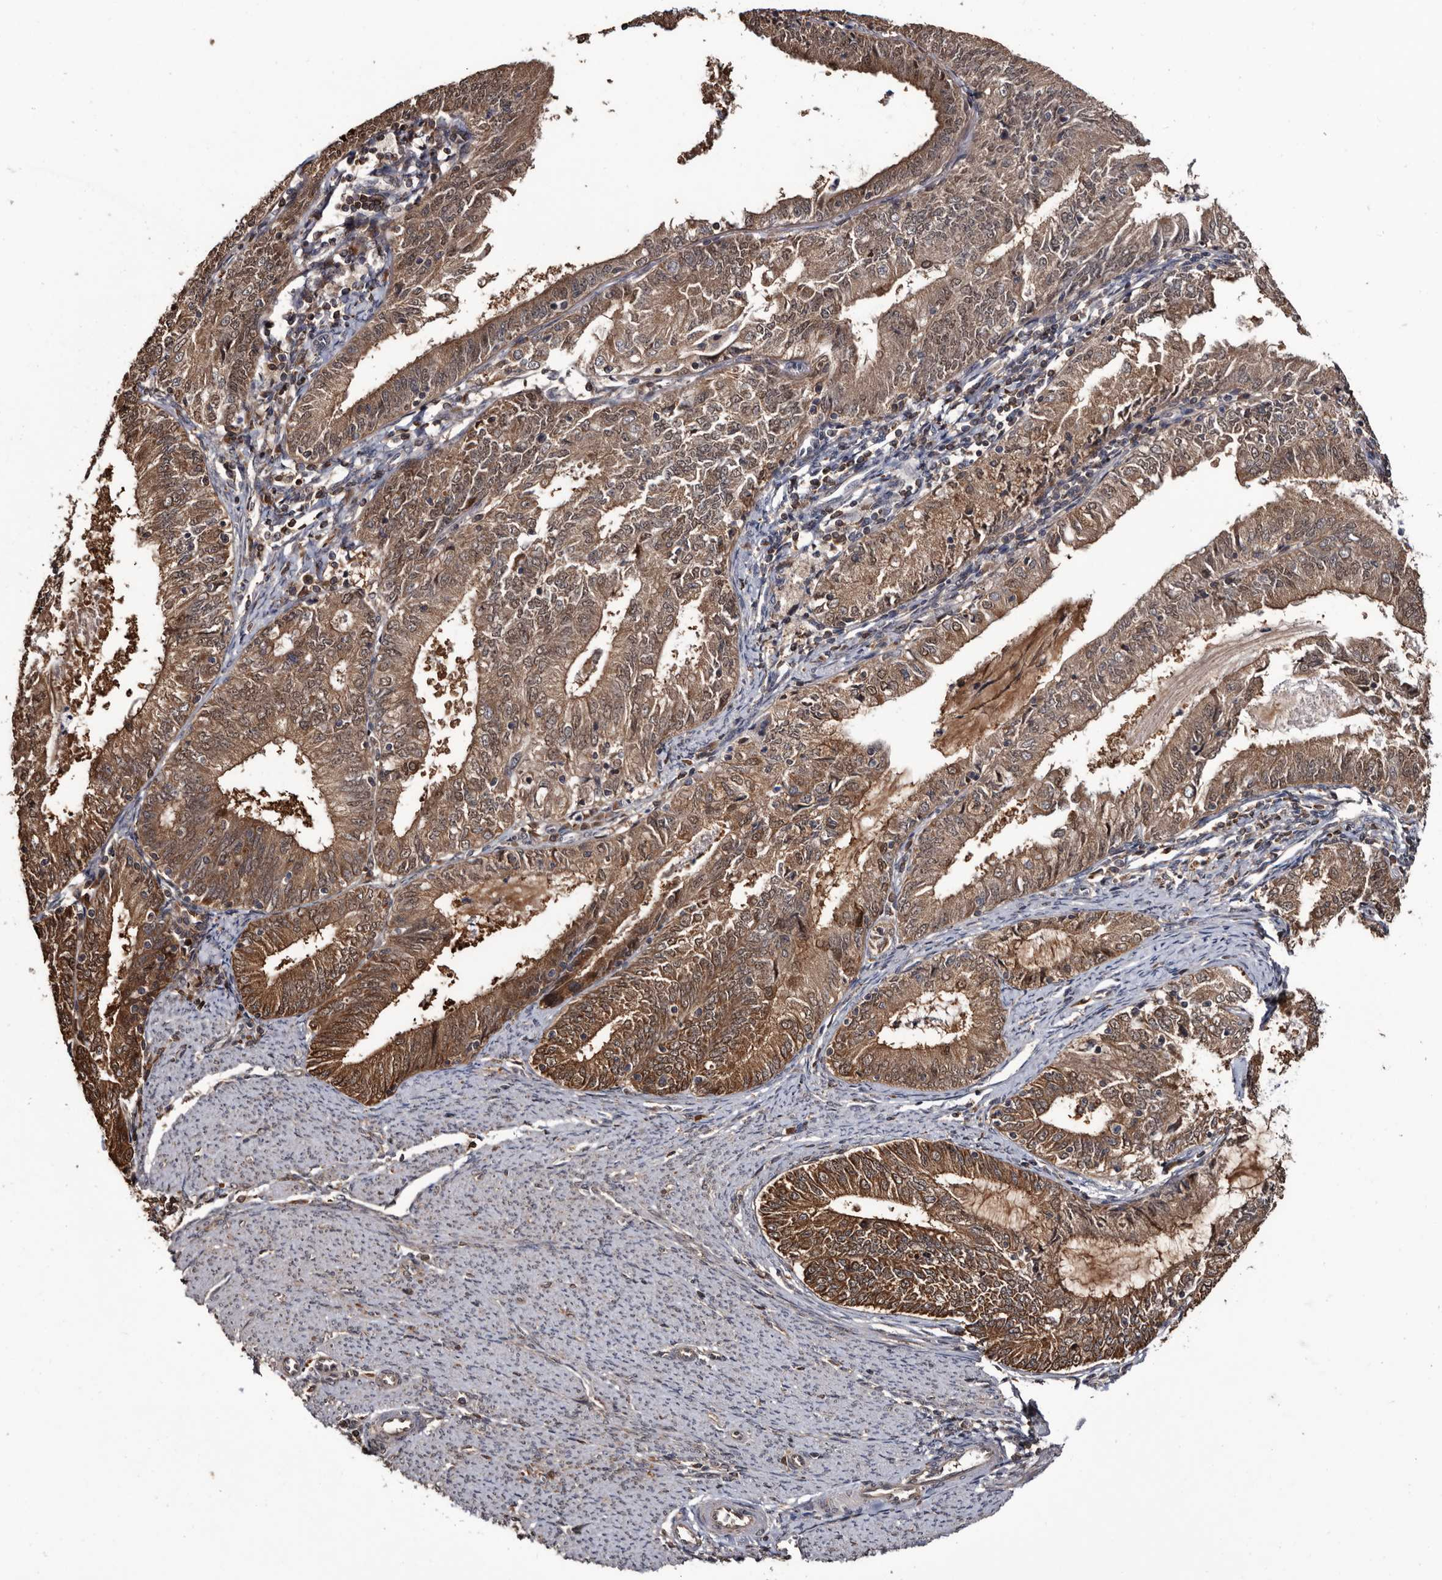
{"staining": {"intensity": "moderate", "quantity": ">75%", "location": "cytoplasmic/membranous"}, "tissue": "endometrial cancer", "cell_type": "Tumor cells", "image_type": "cancer", "snomed": [{"axis": "morphology", "description": "Adenocarcinoma, NOS"}, {"axis": "topography", "description": "Endometrium"}], "caption": "Protein staining of endometrial adenocarcinoma tissue demonstrates moderate cytoplasmic/membranous staining in about >75% of tumor cells.", "gene": "TTI2", "patient": {"sex": "female", "age": 57}}